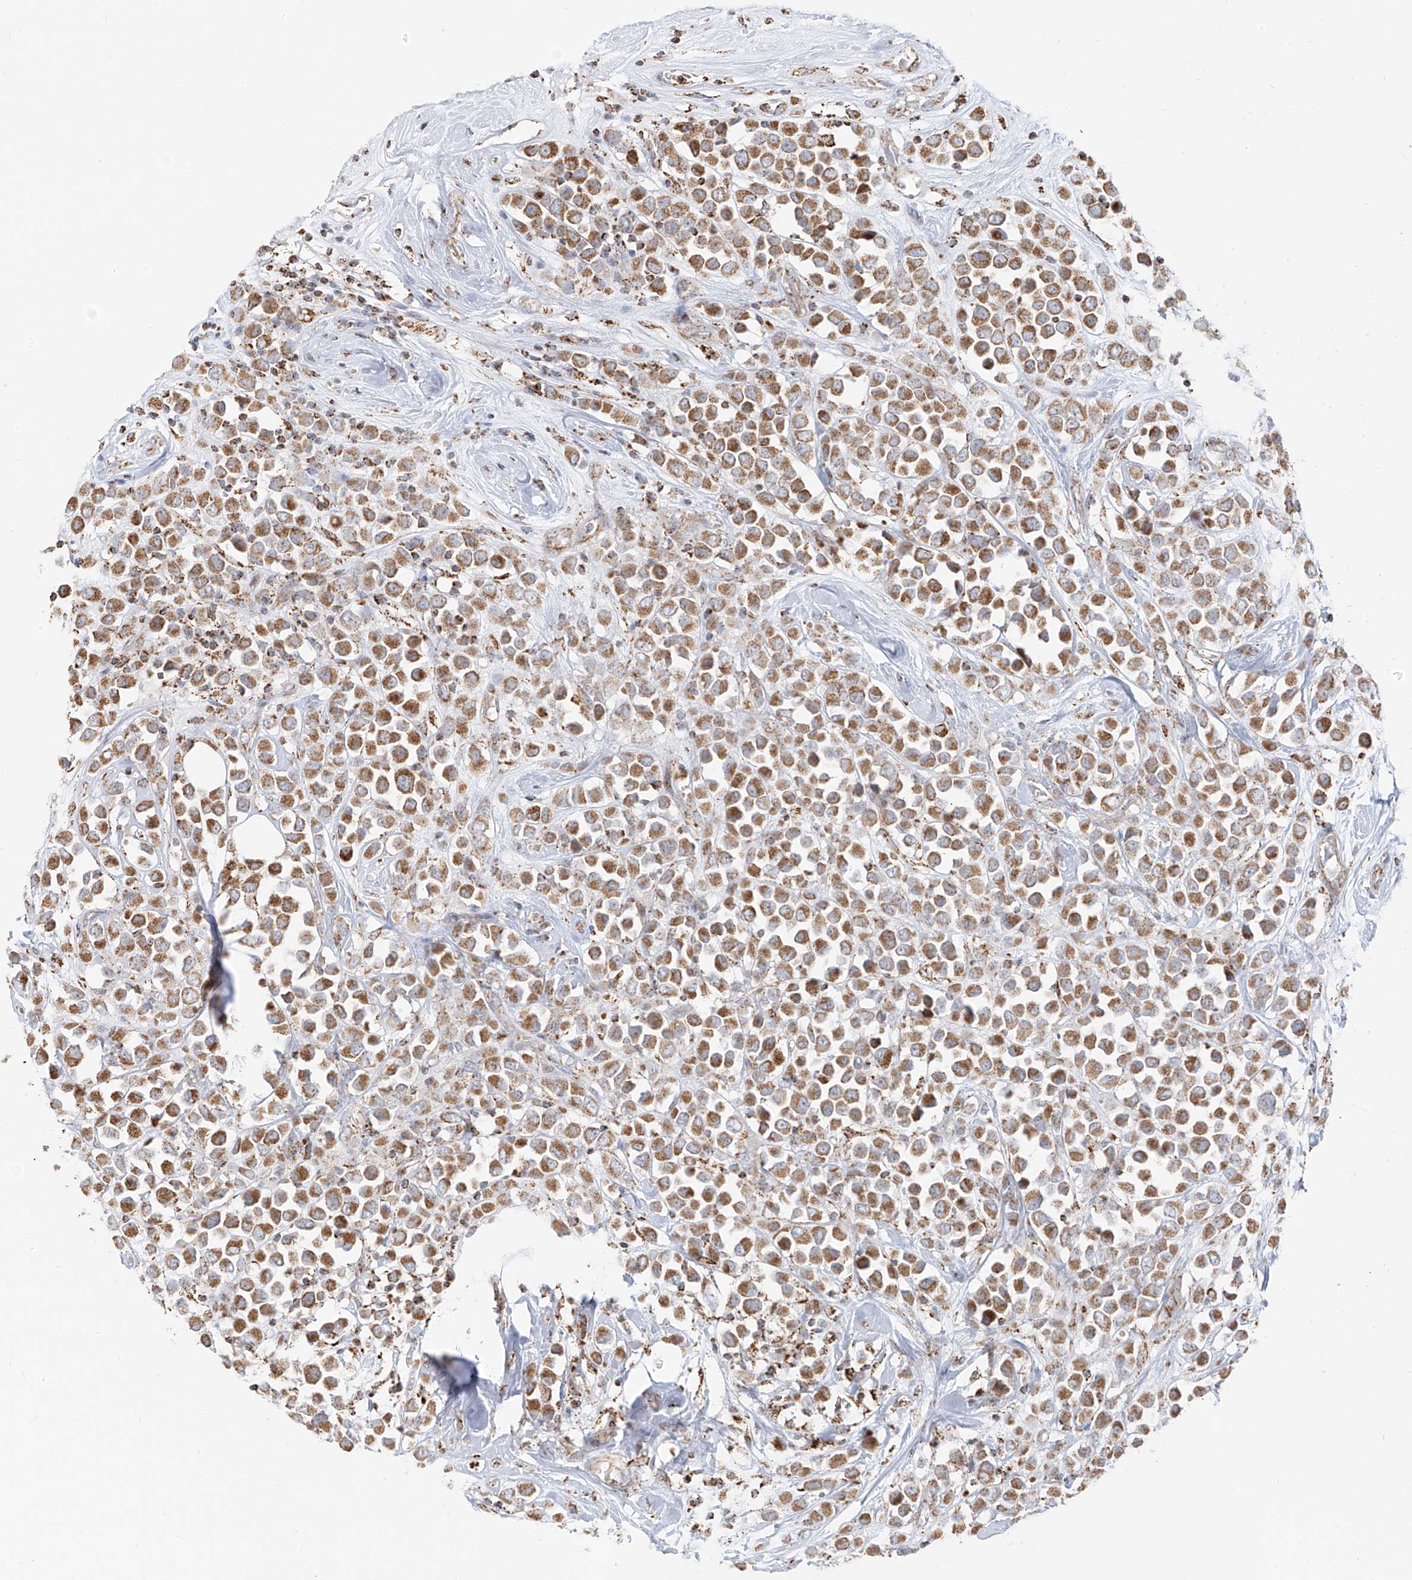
{"staining": {"intensity": "moderate", "quantity": ">75%", "location": "cytoplasmic/membranous"}, "tissue": "breast cancer", "cell_type": "Tumor cells", "image_type": "cancer", "snomed": [{"axis": "morphology", "description": "Duct carcinoma"}, {"axis": "topography", "description": "Breast"}], "caption": "Protein staining of breast intraductal carcinoma tissue demonstrates moderate cytoplasmic/membranous positivity in about >75% of tumor cells.", "gene": "ETHE1", "patient": {"sex": "female", "age": 61}}